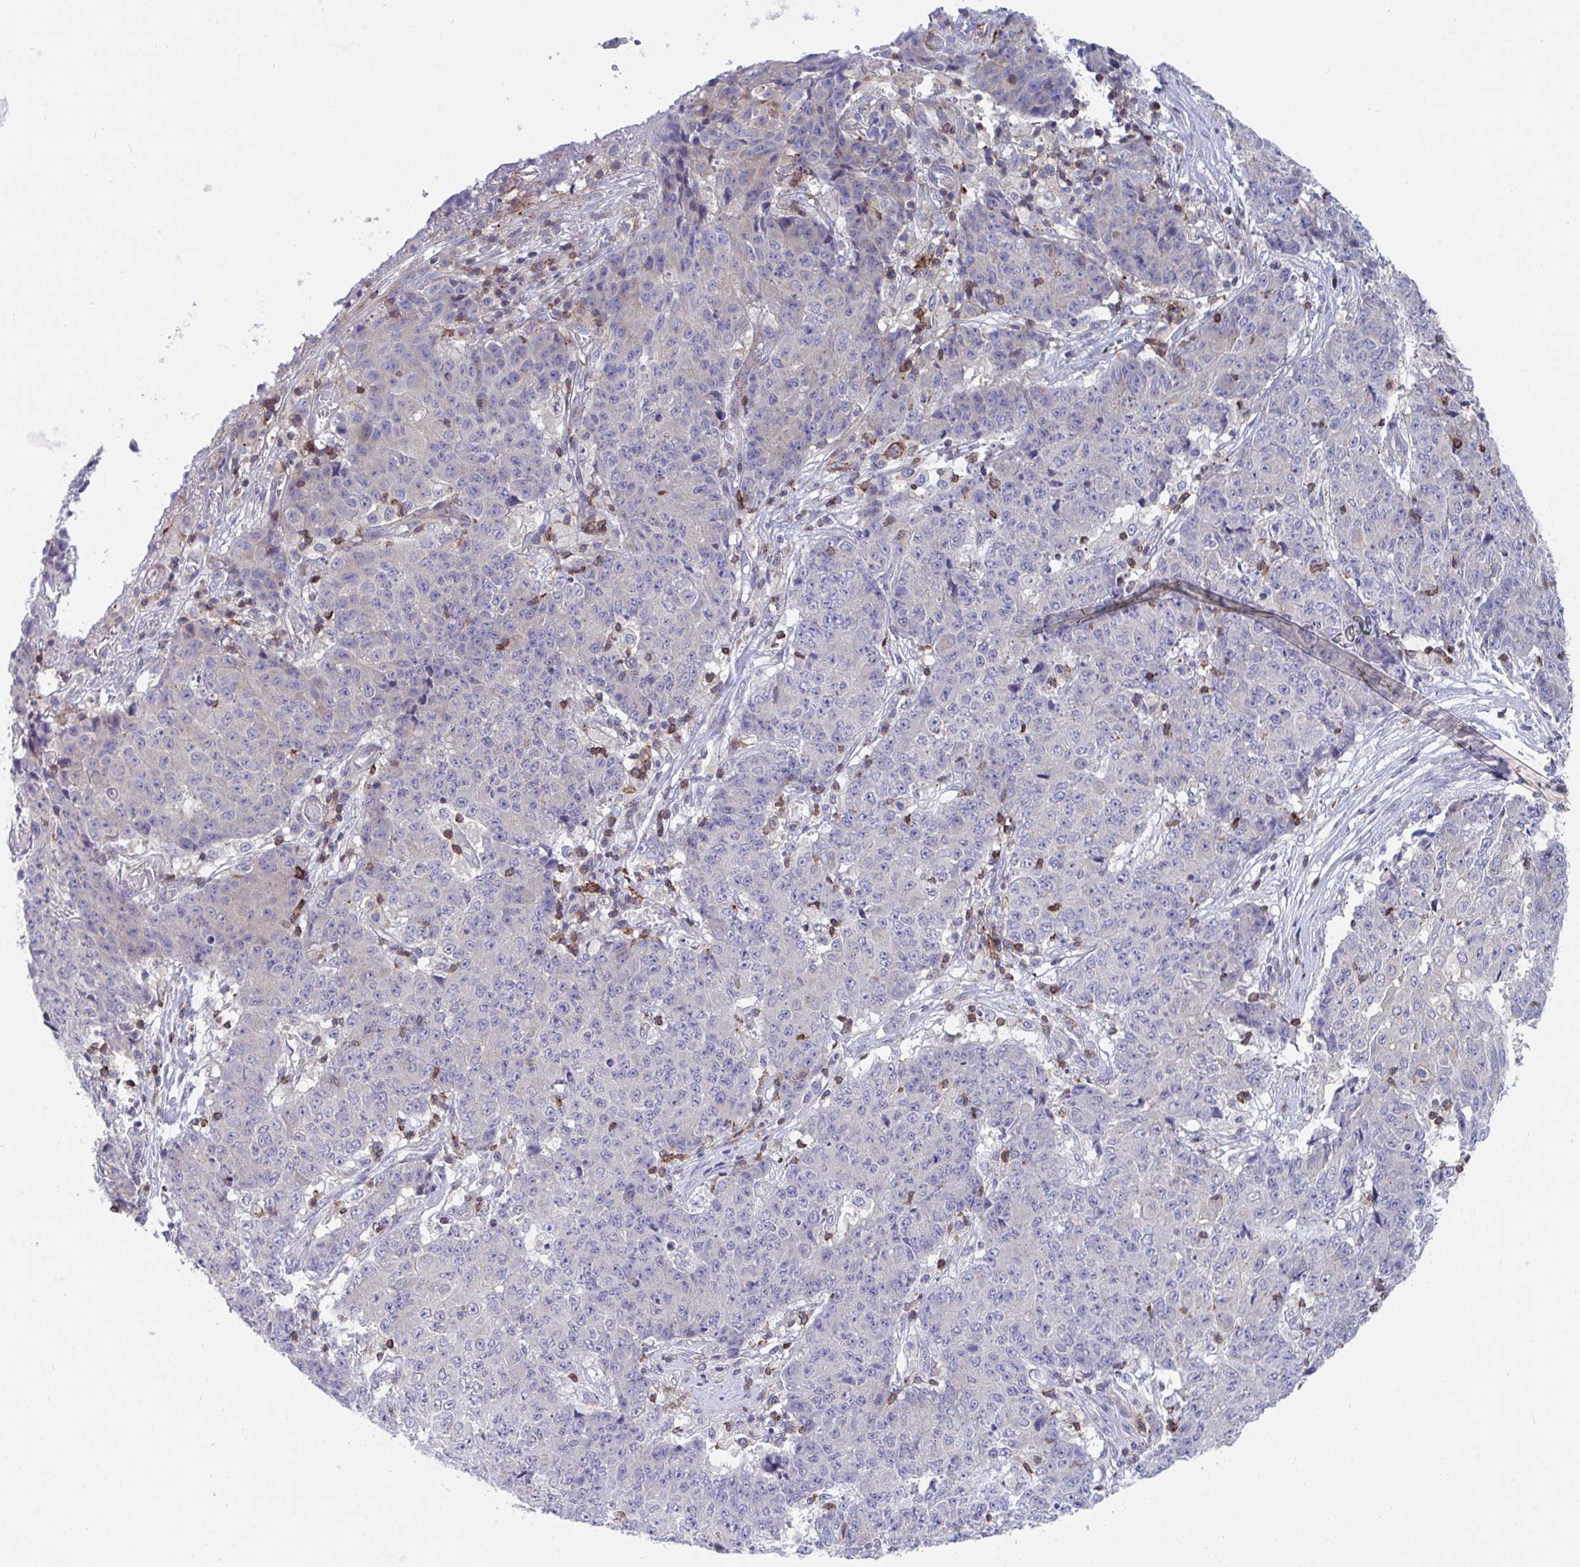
{"staining": {"intensity": "negative", "quantity": "none", "location": "none"}, "tissue": "ovarian cancer", "cell_type": "Tumor cells", "image_type": "cancer", "snomed": [{"axis": "morphology", "description": "Carcinoma, endometroid"}, {"axis": "topography", "description": "Ovary"}], "caption": "Tumor cells are negative for protein expression in human ovarian endometroid carcinoma.", "gene": "FRMD3", "patient": {"sex": "female", "age": 42}}